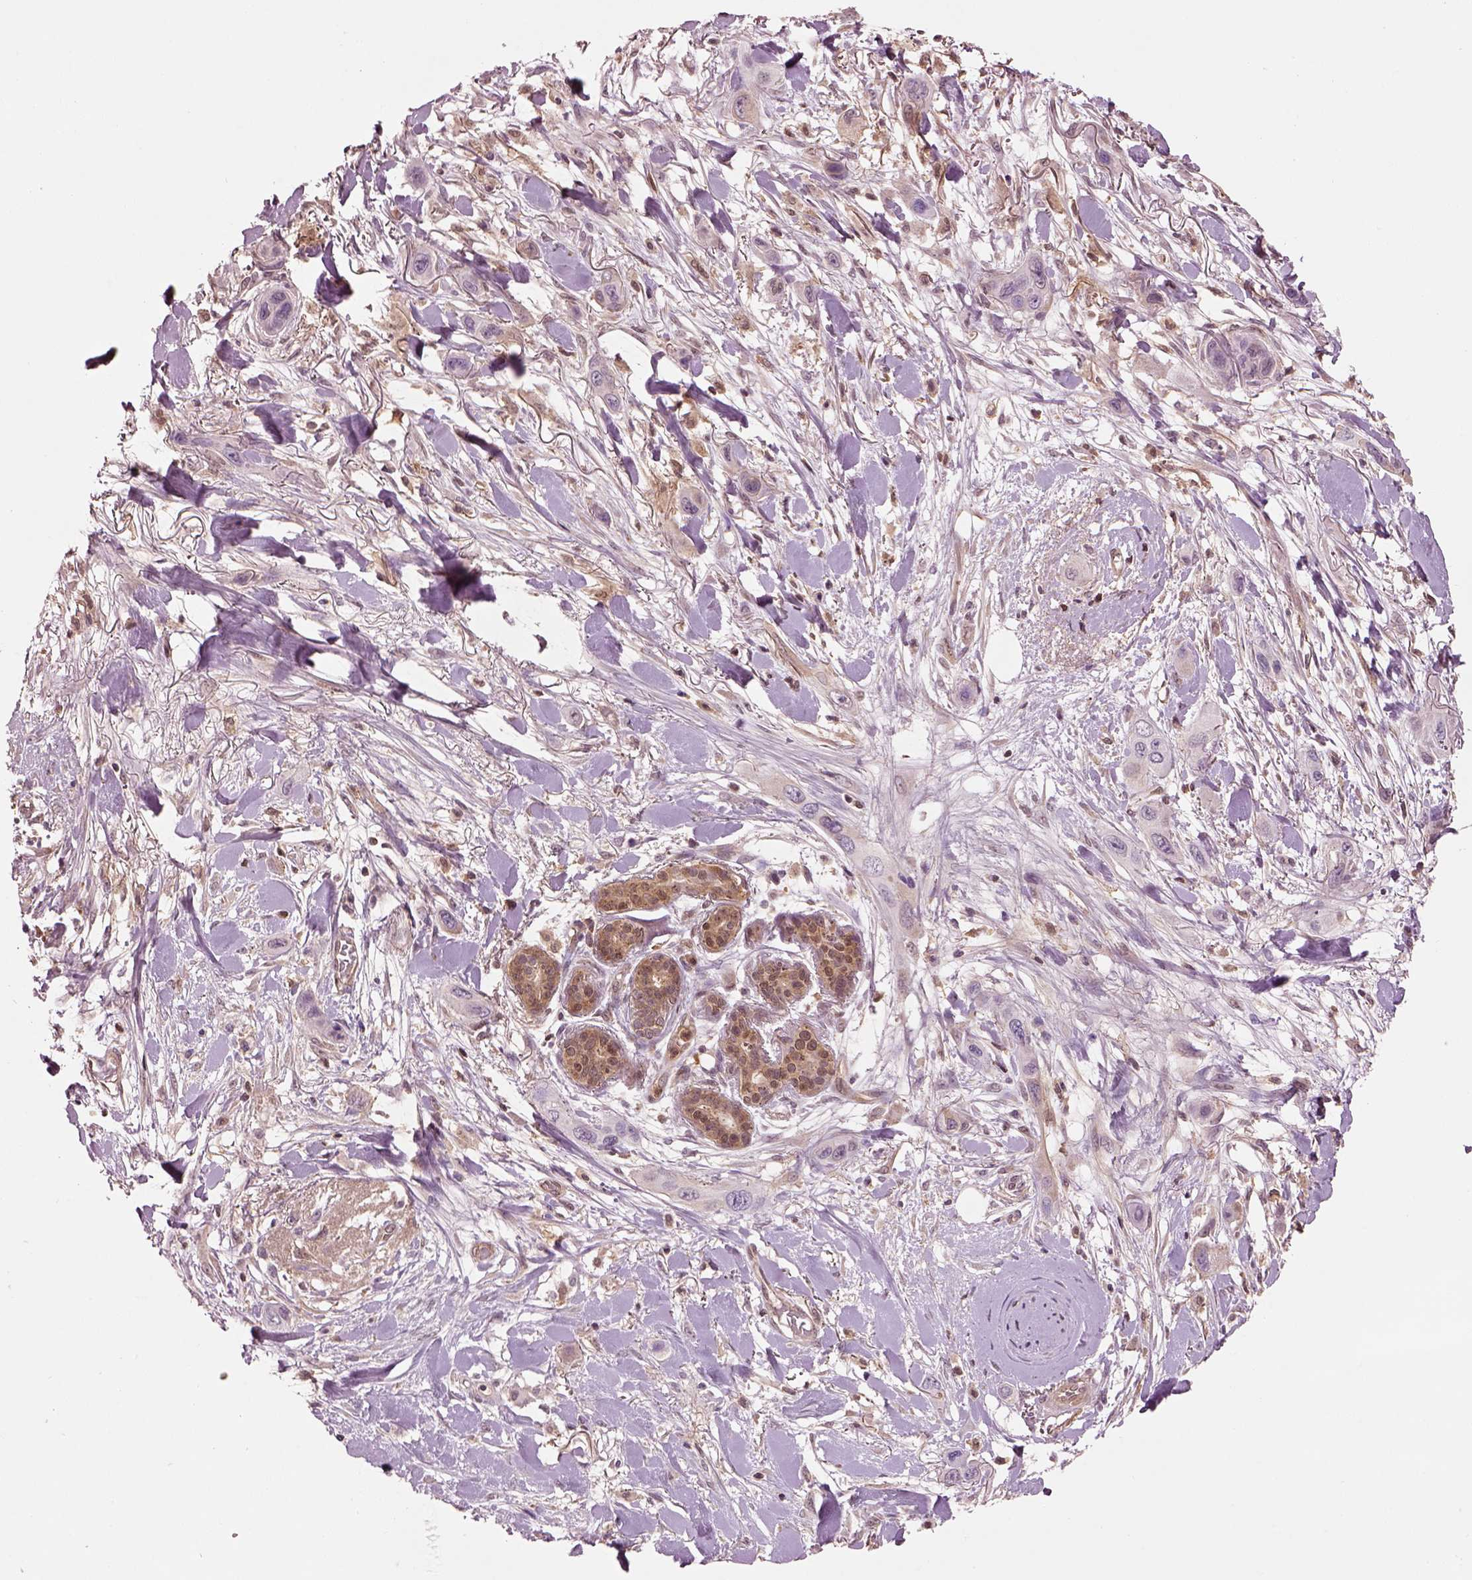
{"staining": {"intensity": "negative", "quantity": "none", "location": "none"}, "tissue": "skin cancer", "cell_type": "Tumor cells", "image_type": "cancer", "snomed": [{"axis": "morphology", "description": "Squamous cell carcinoma, NOS"}, {"axis": "topography", "description": "Skin"}], "caption": "Tumor cells are negative for protein expression in human skin cancer. Nuclei are stained in blue.", "gene": "MDP1", "patient": {"sex": "male", "age": 79}}